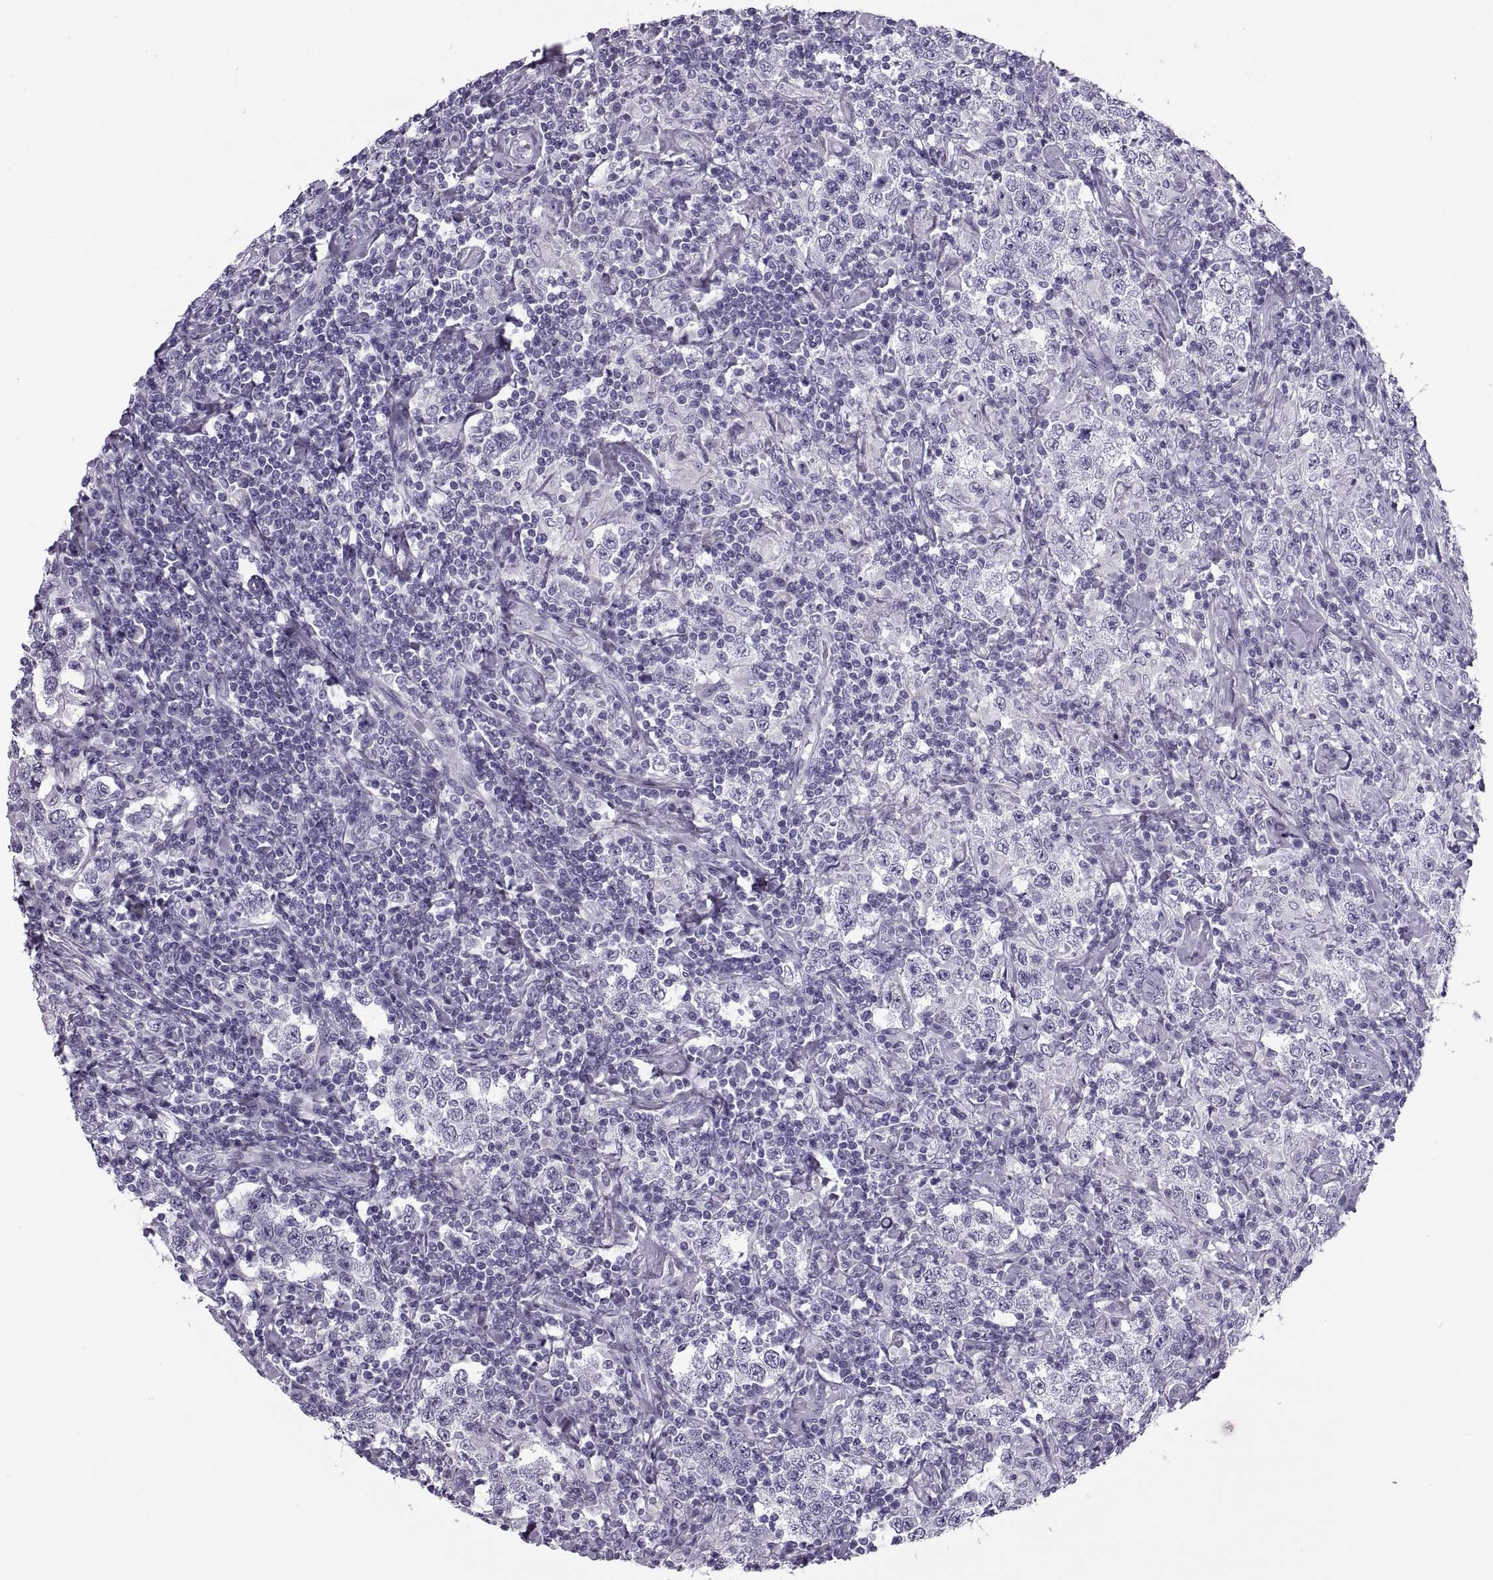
{"staining": {"intensity": "negative", "quantity": "none", "location": "none"}, "tissue": "testis cancer", "cell_type": "Tumor cells", "image_type": "cancer", "snomed": [{"axis": "morphology", "description": "Seminoma, NOS"}, {"axis": "morphology", "description": "Carcinoma, Embryonal, NOS"}, {"axis": "topography", "description": "Testis"}], "caption": "There is no significant positivity in tumor cells of testis embryonal carcinoma.", "gene": "RLBP1", "patient": {"sex": "male", "age": 41}}